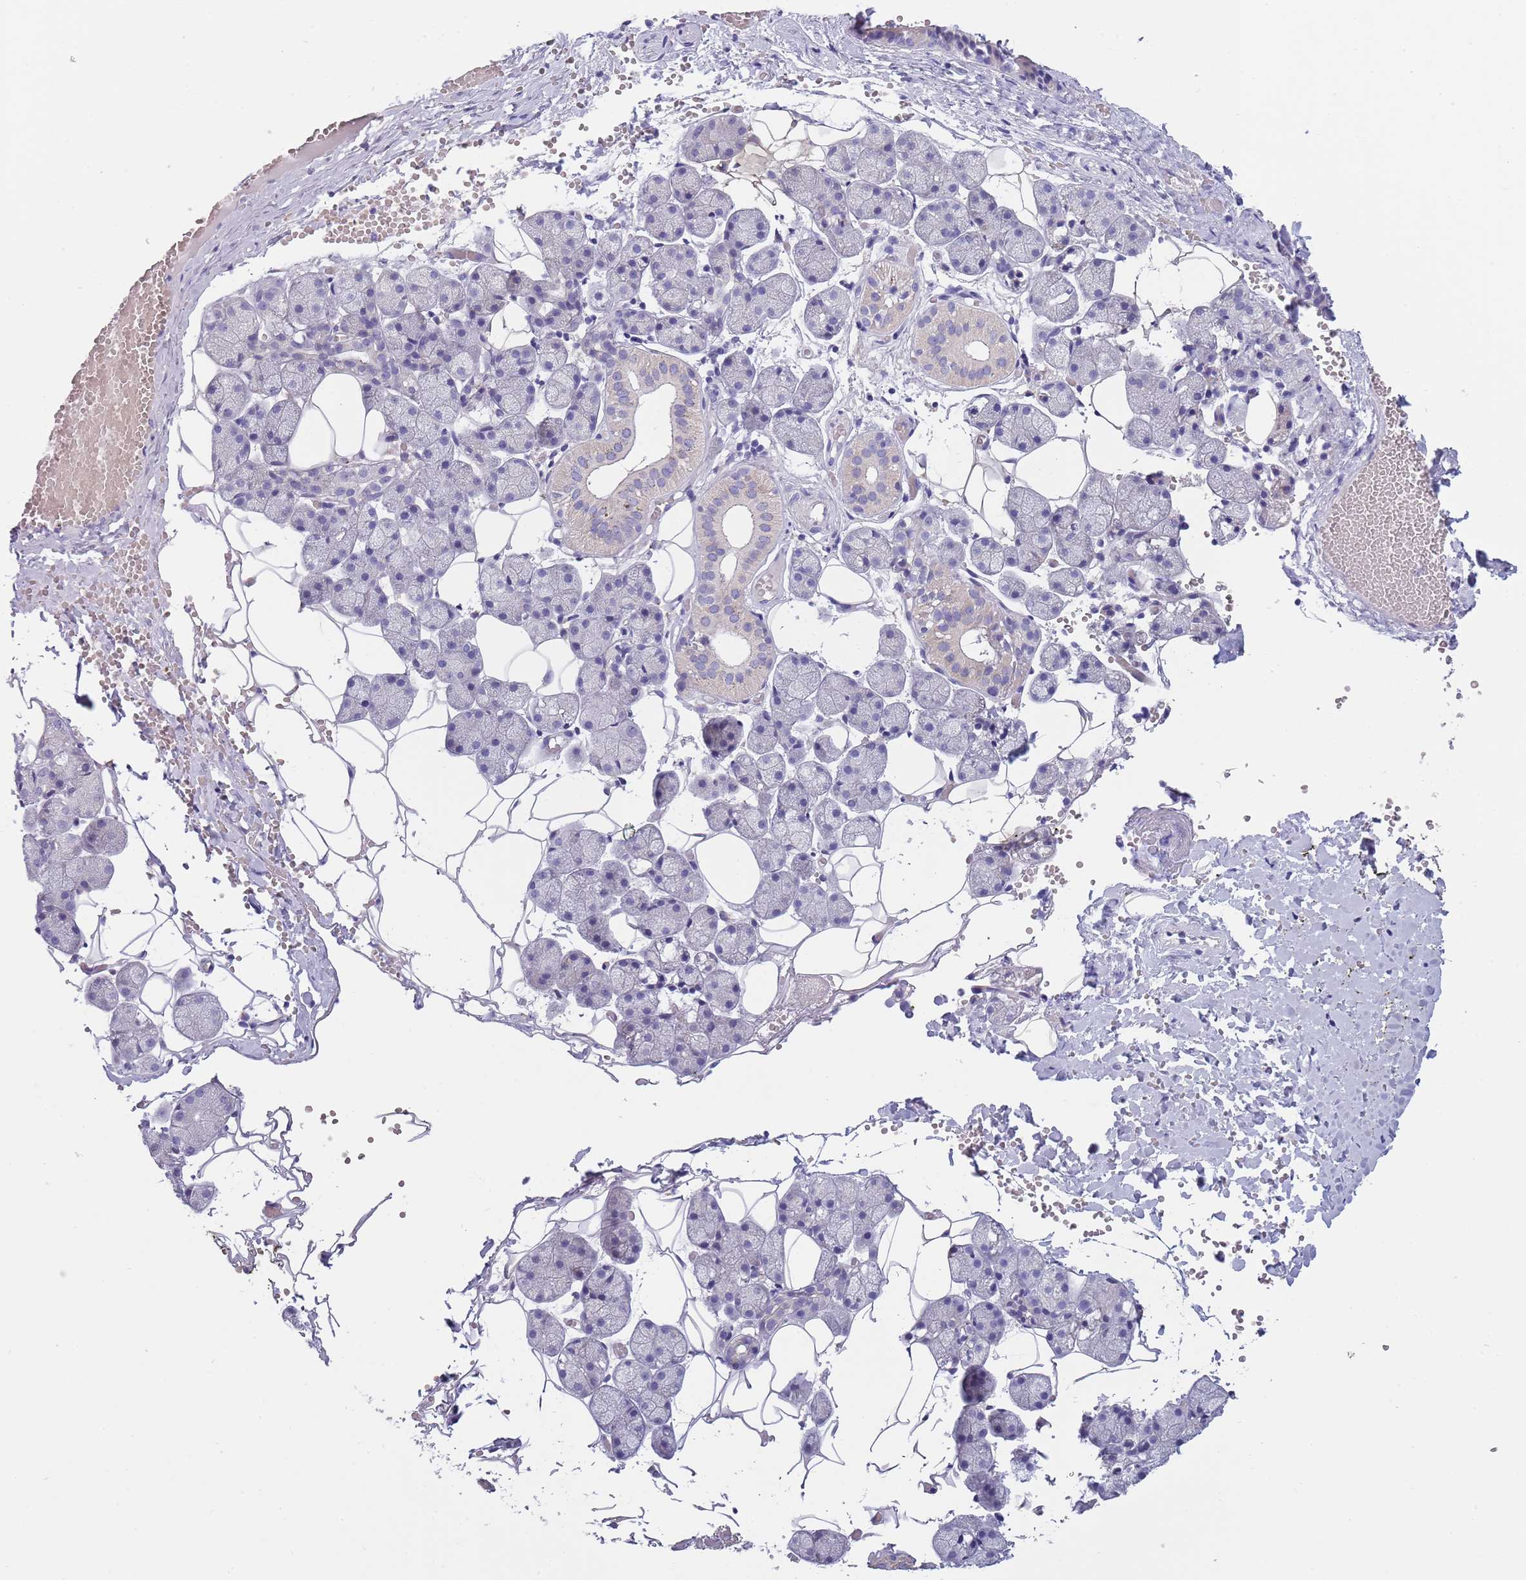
{"staining": {"intensity": "negative", "quantity": "none", "location": "none"}, "tissue": "salivary gland", "cell_type": "Glandular cells", "image_type": "normal", "snomed": [{"axis": "morphology", "description": "Normal tissue, NOS"}, {"axis": "topography", "description": "Salivary gland"}], "caption": "An image of human salivary gland is negative for staining in glandular cells.", "gene": "MAN1C1", "patient": {"sex": "female", "age": 33}}